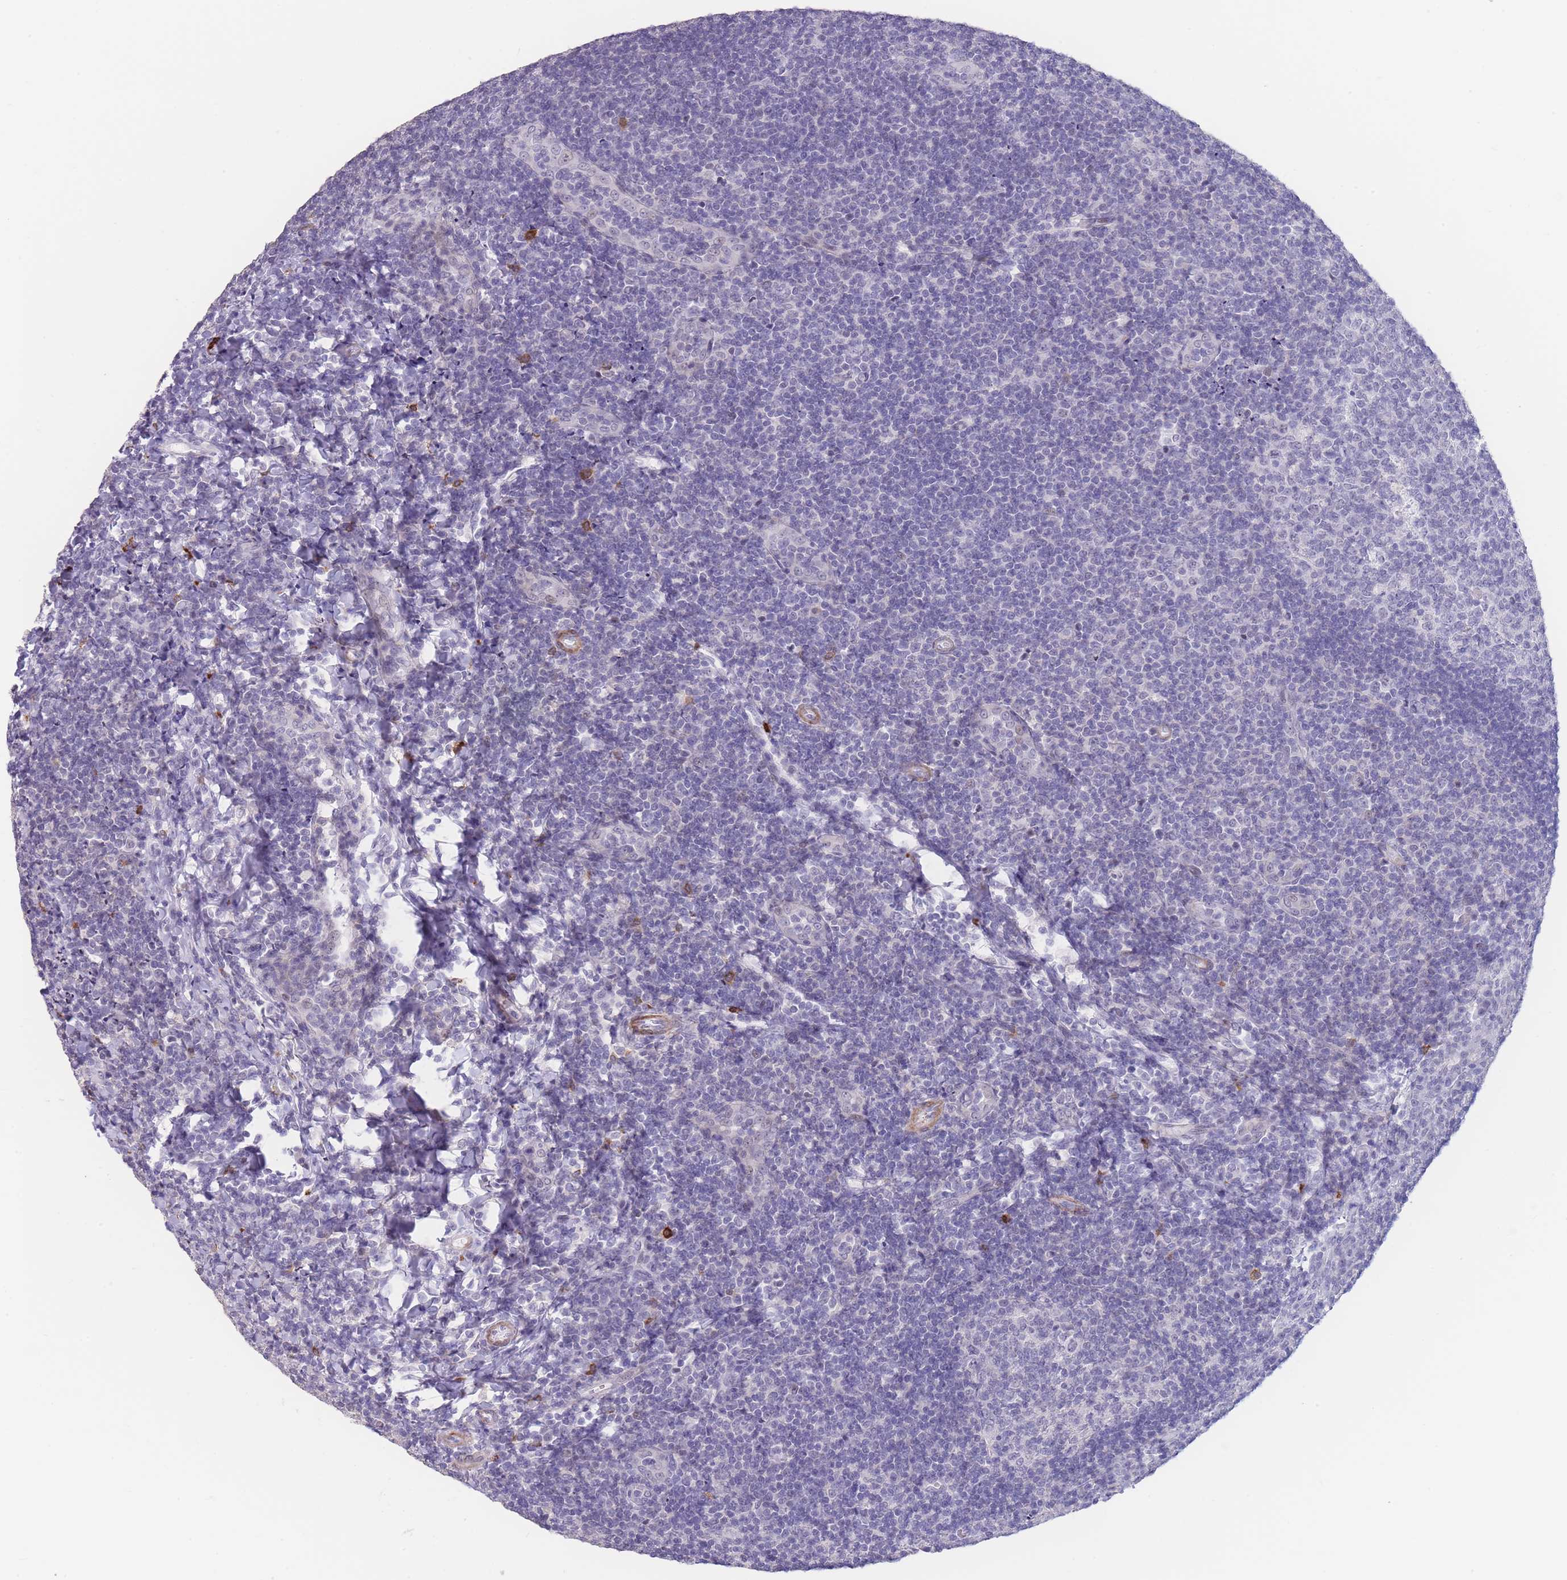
{"staining": {"intensity": "negative", "quantity": "none", "location": "none"}, "tissue": "tonsil", "cell_type": "Germinal center cells", "image_type": "normal", "snomed": [{"axis": "morphology", "description": "Normal tissue, NOS"}, {"axis": "topography", "description": "Tonsil"}], "caption": "Protein analysis of benign tonsil exhibits no significant staining in germinal center cells. (DAB IHC with hematoxylin counter stain).", "gene": "ASAP3", "patient": {"sex": "male", "age": 17}}